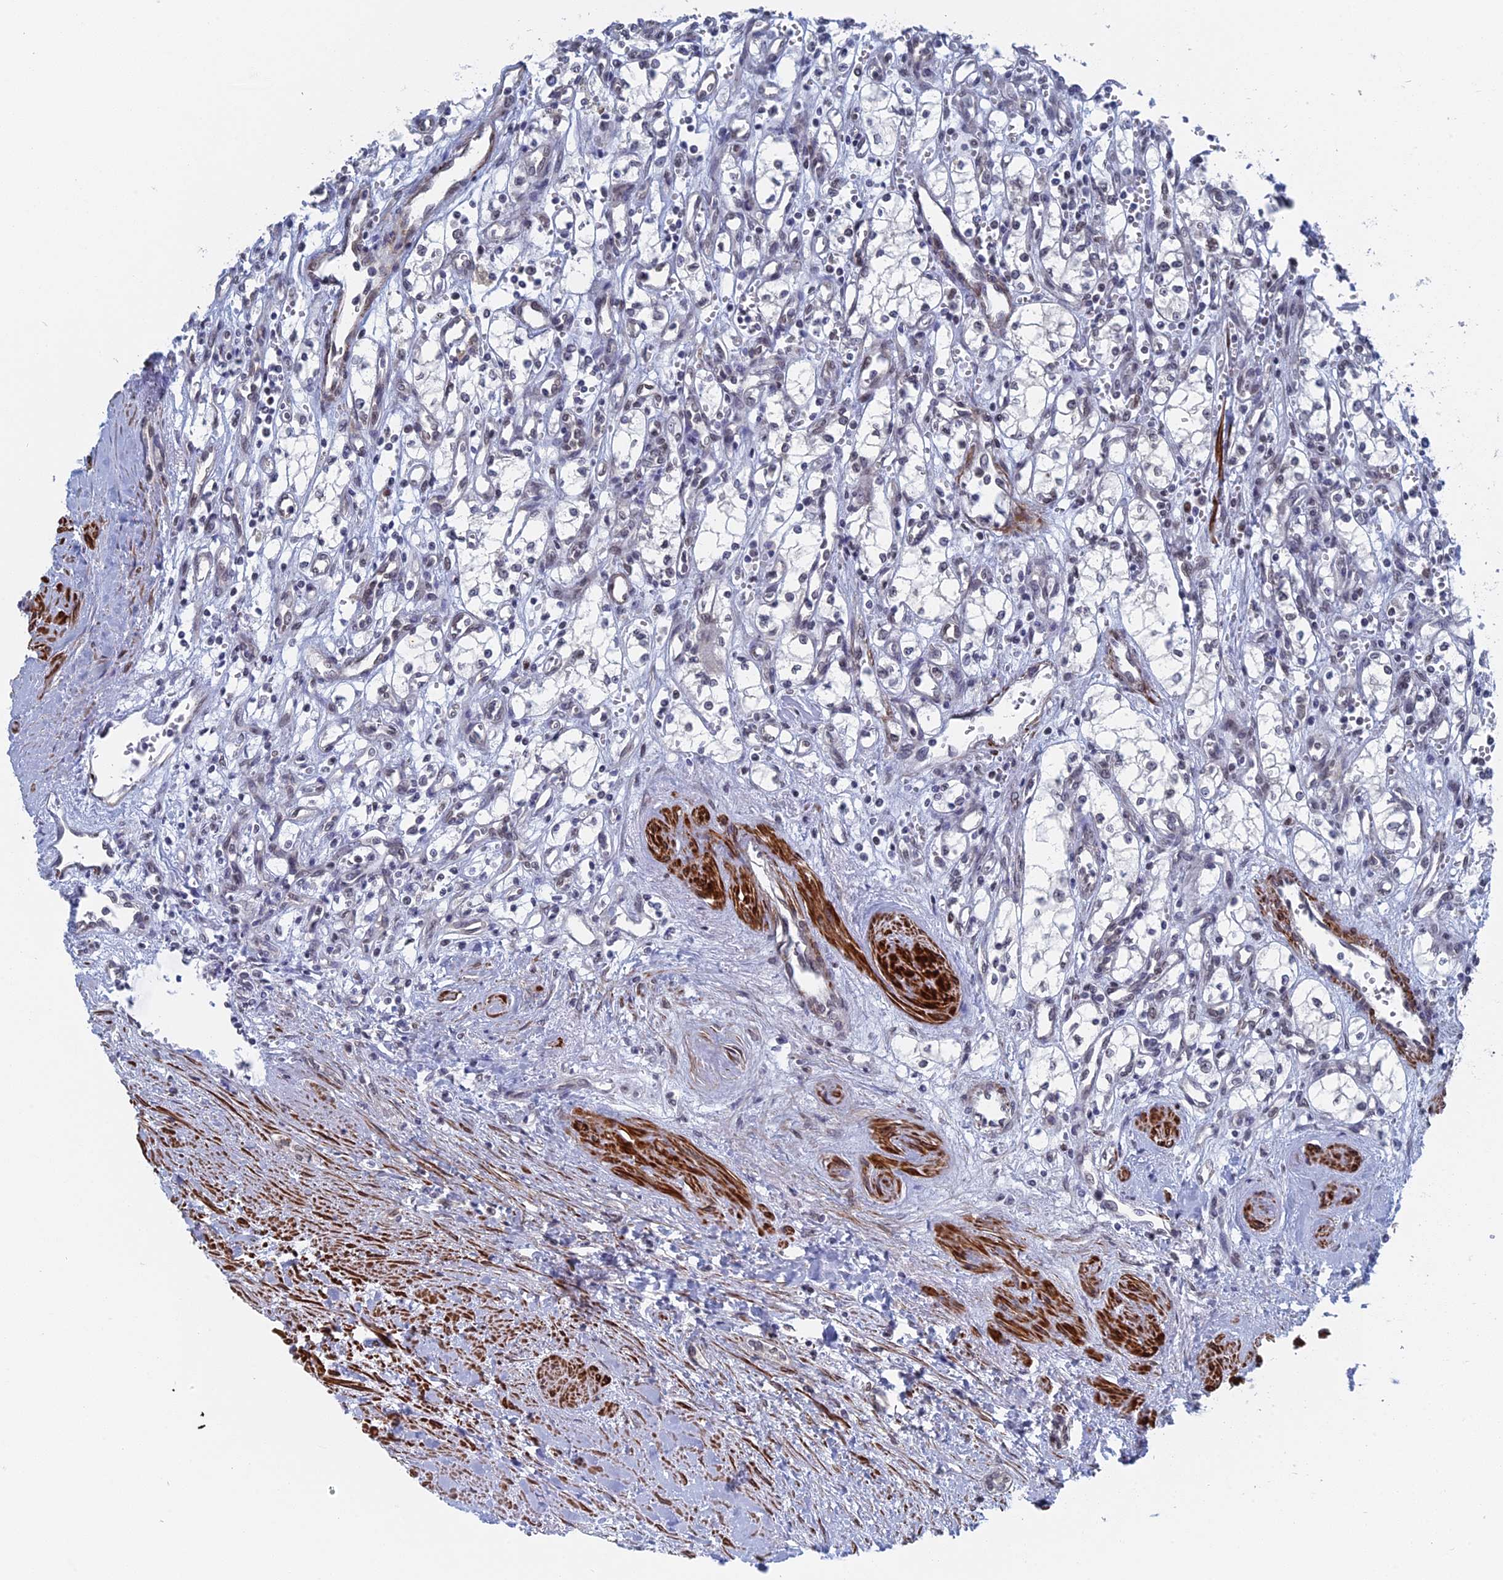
{"staining": {"intensity": "weak", "quantity": "<25%", "location": "nuclear"}, "tissue": "renal cancer", "cell_type": "Tumor cells", "image_type": "cancer", "snomed": [{"axis": "morphology", "description": "Adenocarcinoma, NOS"}, {"axis": "topography", "description": "Kidney"}], "caption": "High power microscopy histopathology image of an IHC histopathology image of renal cancer (adenocarcinoma), revealing no significant positivity in tumor cells.", "gene": "MTRF1", "patient": {"sex": "male", "age": 59}}